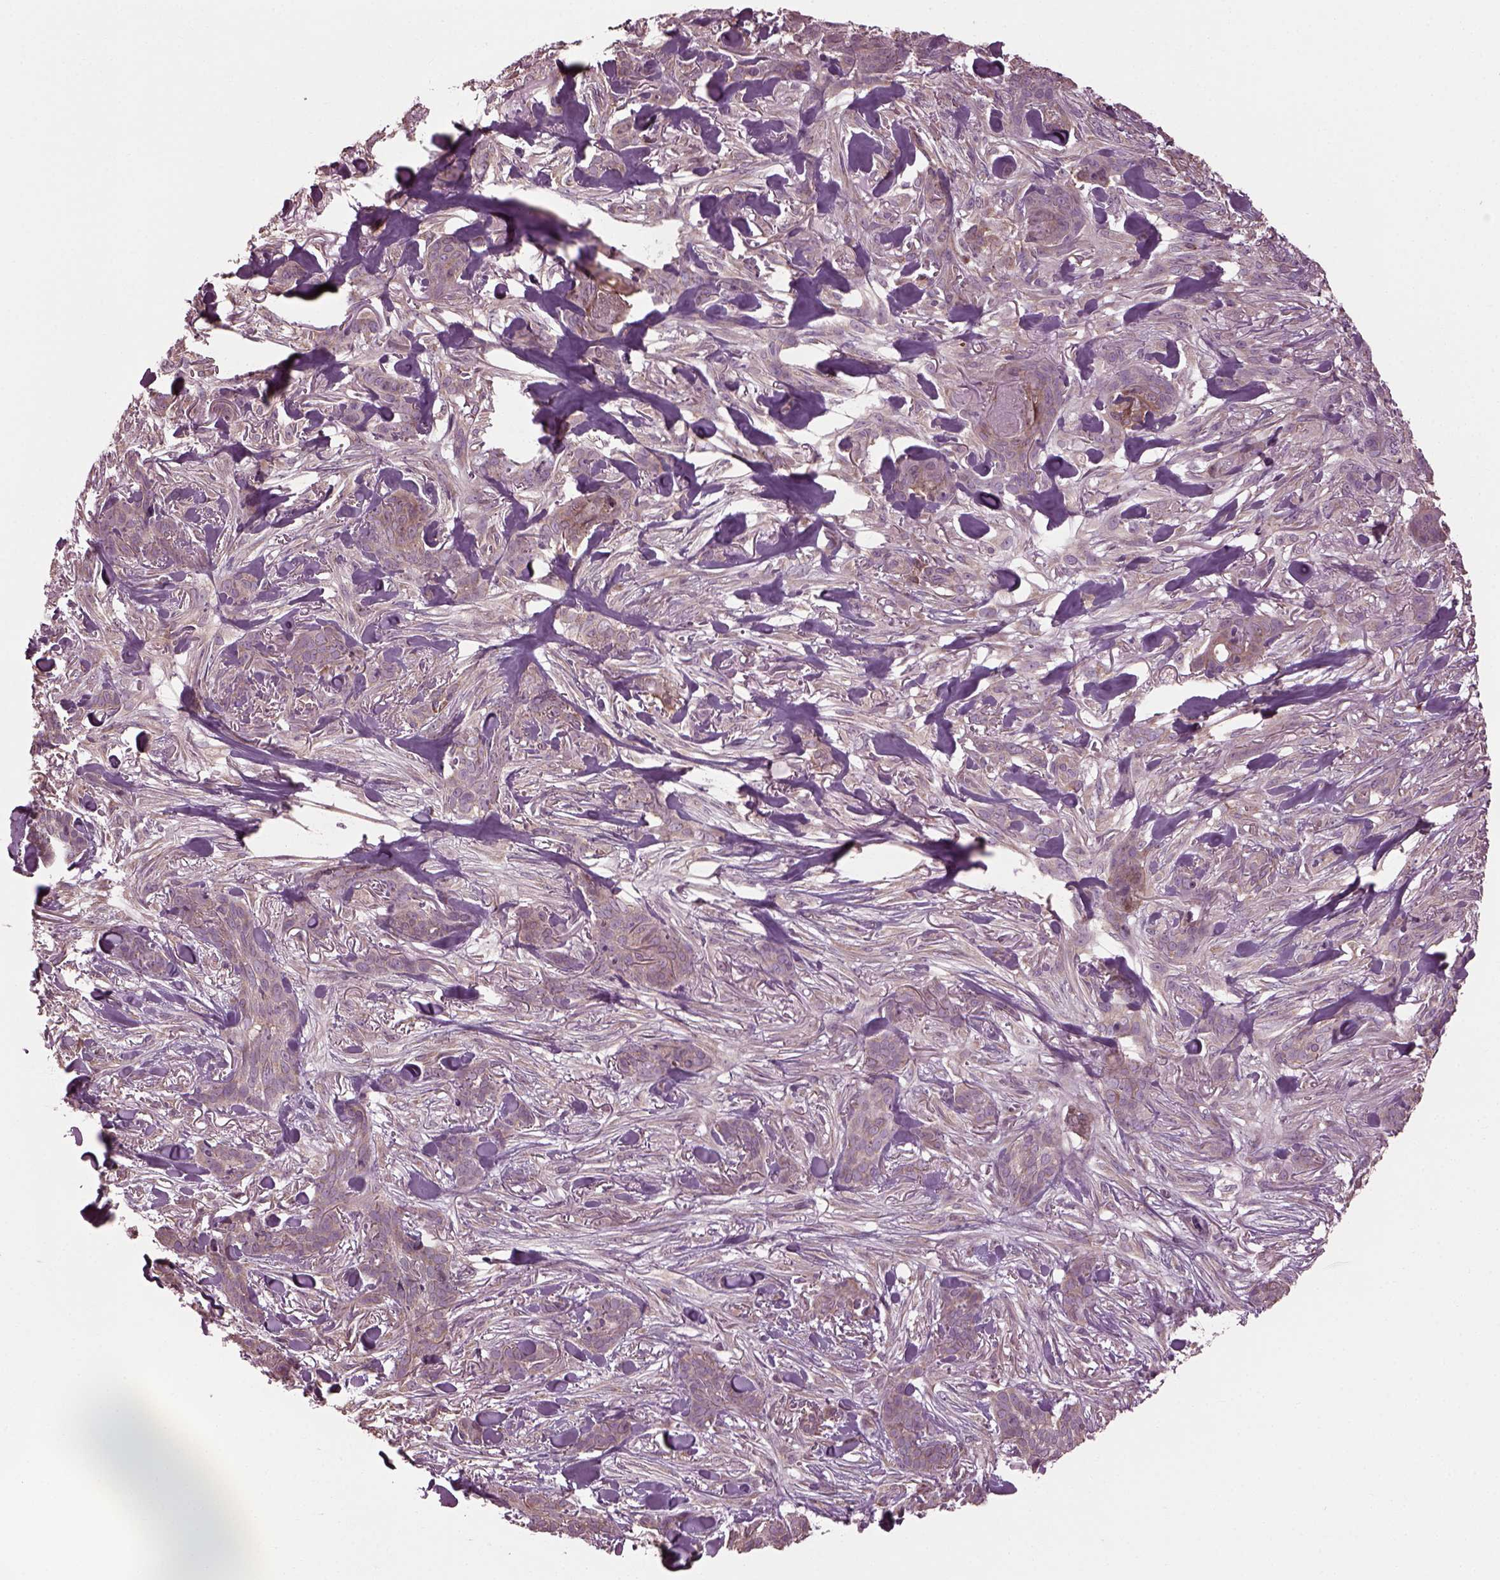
{"staining": {"intensity": "negative", "quantity": "none", "location": "none"}, "tissue": "skin cancer", "cell_type": "Tumor cells", "image_type": "cancer", "snomed": [{"axis": "morphology", "description": "Basal cell carcinoma"}, {"axis": "topography", "description": "Skin"}], "caption": "Photomicrograph shows no significant protein expression in tumor cells of skin basal cell carcinoma.", "gene": "CABP5", "patient": {"sex": "female", "age": 61}}